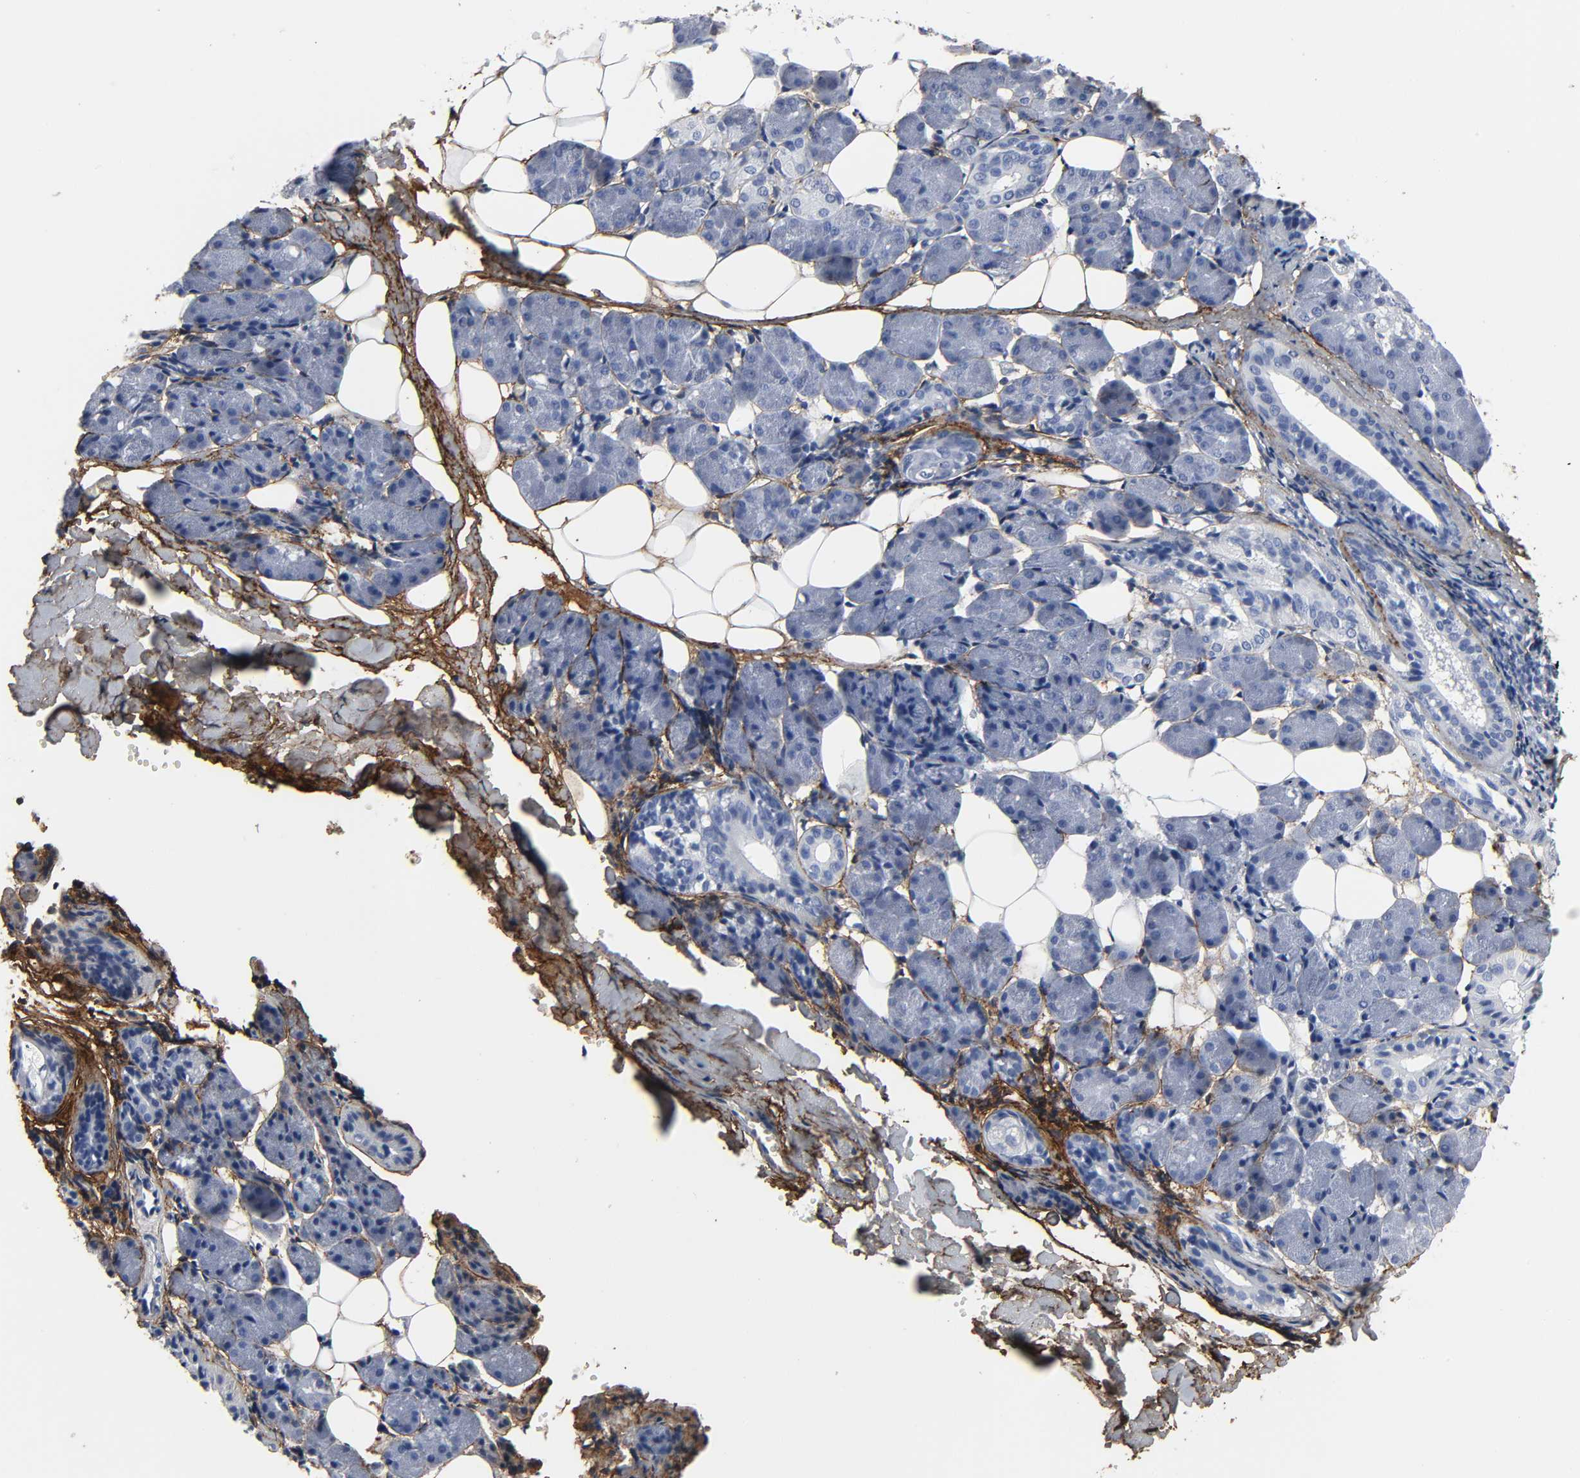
{"staining": {"intensity": "moderate", "quantity": "<25%", "location": "cytoplasmic/membranous"}, "tissue": "salivary gland", "cell_type": "Glandular cells", "image_type": "normal", "snomed": [{"axis": "morphology", "description": "Normal tissue, NOS"}, {"axis": "morphology", "description": "Adenoma, NOS"}, {"axis": "topography", "description": "Salivary gland"}], "caption": "Normal salivary gland demonstrates moderate cytoplasmic/membranous expression in about <25% of glandular cells, visualized by immunohistochemistry.", "gene": "FBLN1", "patient": {"sex": "female", "age": 32}}